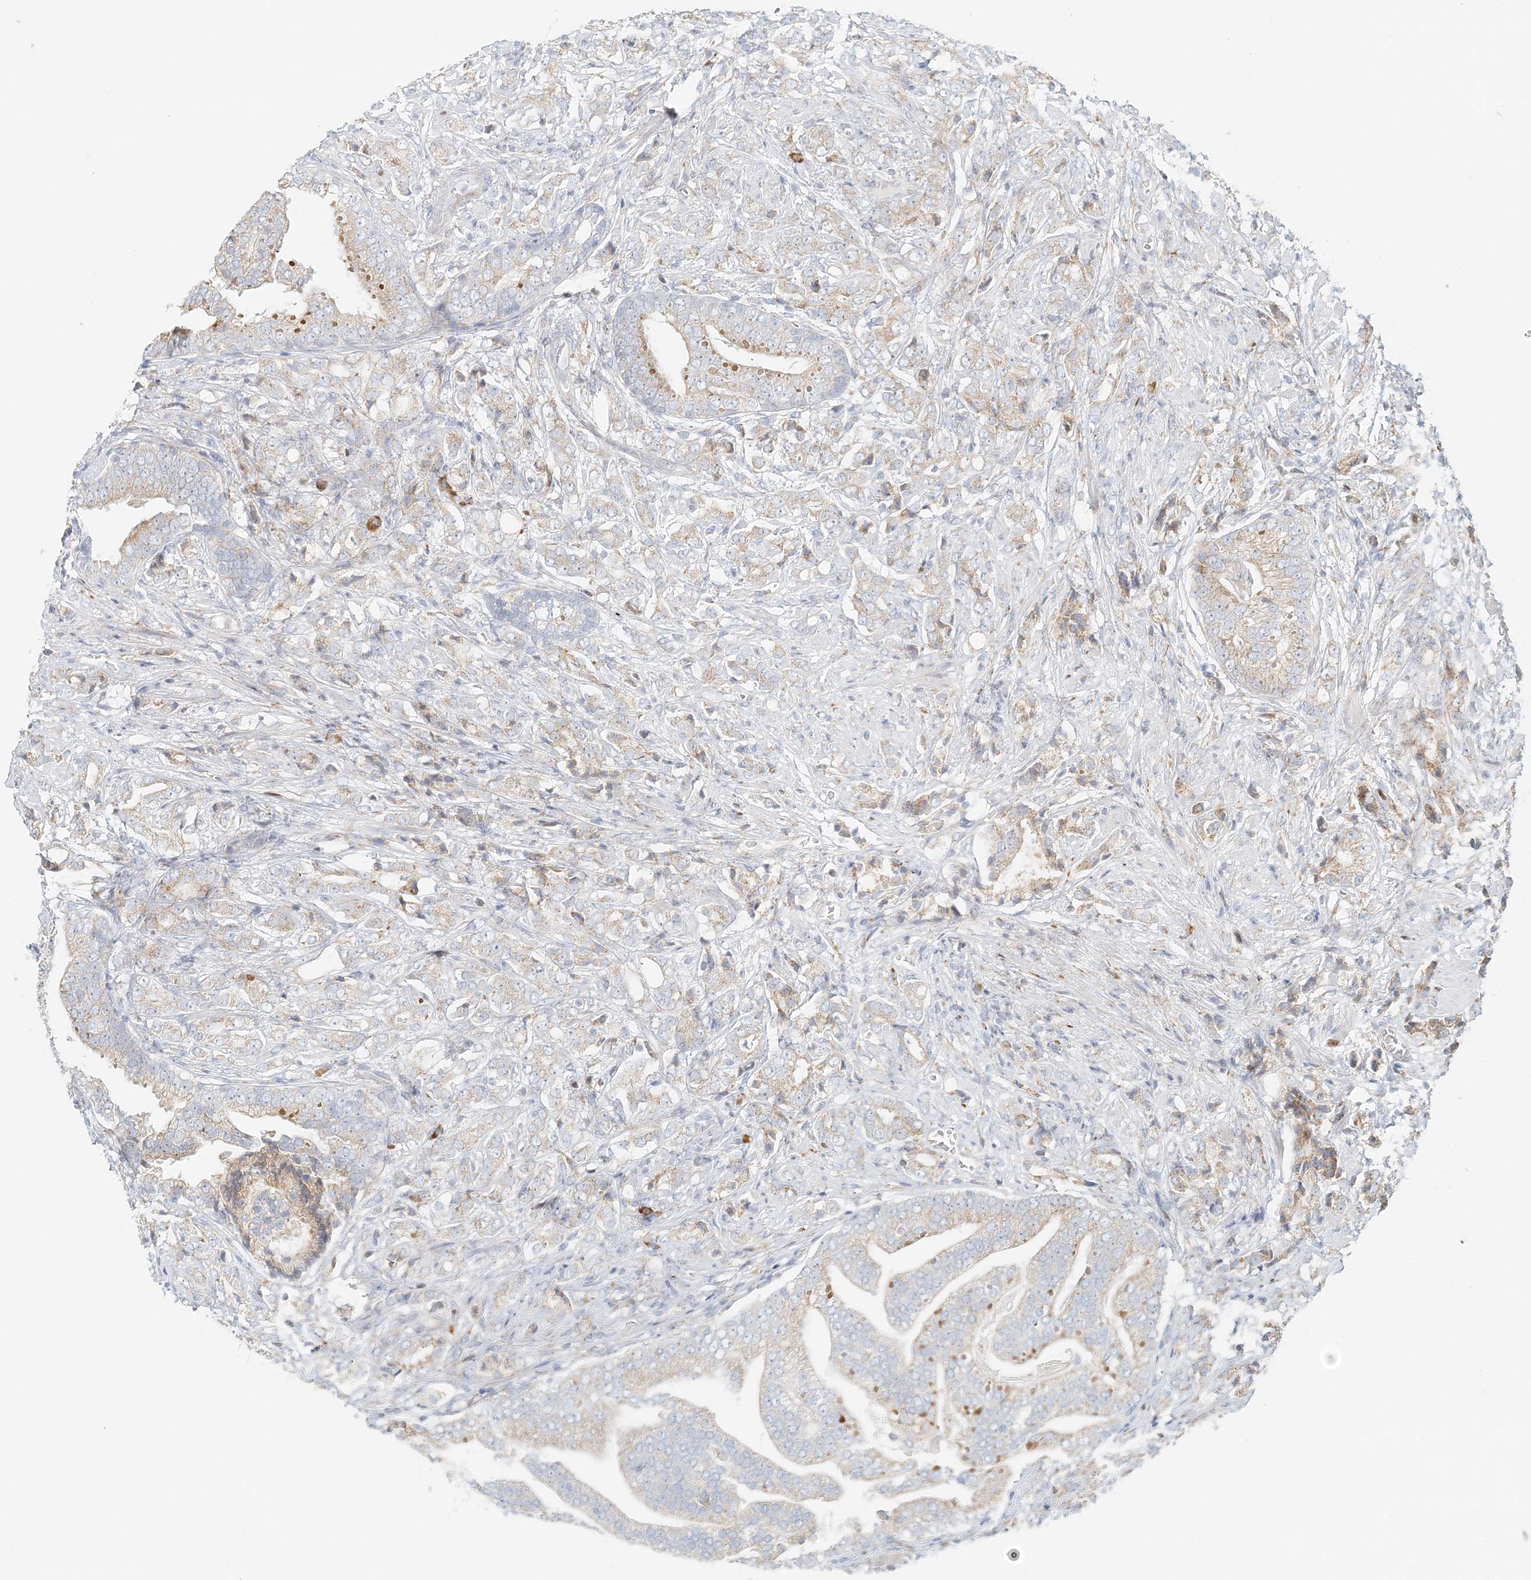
{"staining": {"intensity": "weak", "quantity": "<25%", "location": "cytoplasmic/membranous"}, "tissue": "prostate cancer", "cell_type": "Tumor cells", "image_type": "cancer", "snomed": [{"axis": "morphology", "description": "Adenocarcinoma, High grade"}, {"axis": "topography", "description": "Prostate"}], "caption": "An immunohistochemistry micrograph of high-grade adenocarcinoma (prostate) is shown. There is no staining in tumor cells of high-grade adenocarcinoma (prostate). (Stains: DAB immunohistochemistry (IHC) with hematoxylin counter stain, Microscopy: brightfield microscopy at high magnification).", "gene": "STK11IP", "patient": {"sex": "male", "age": 57}}